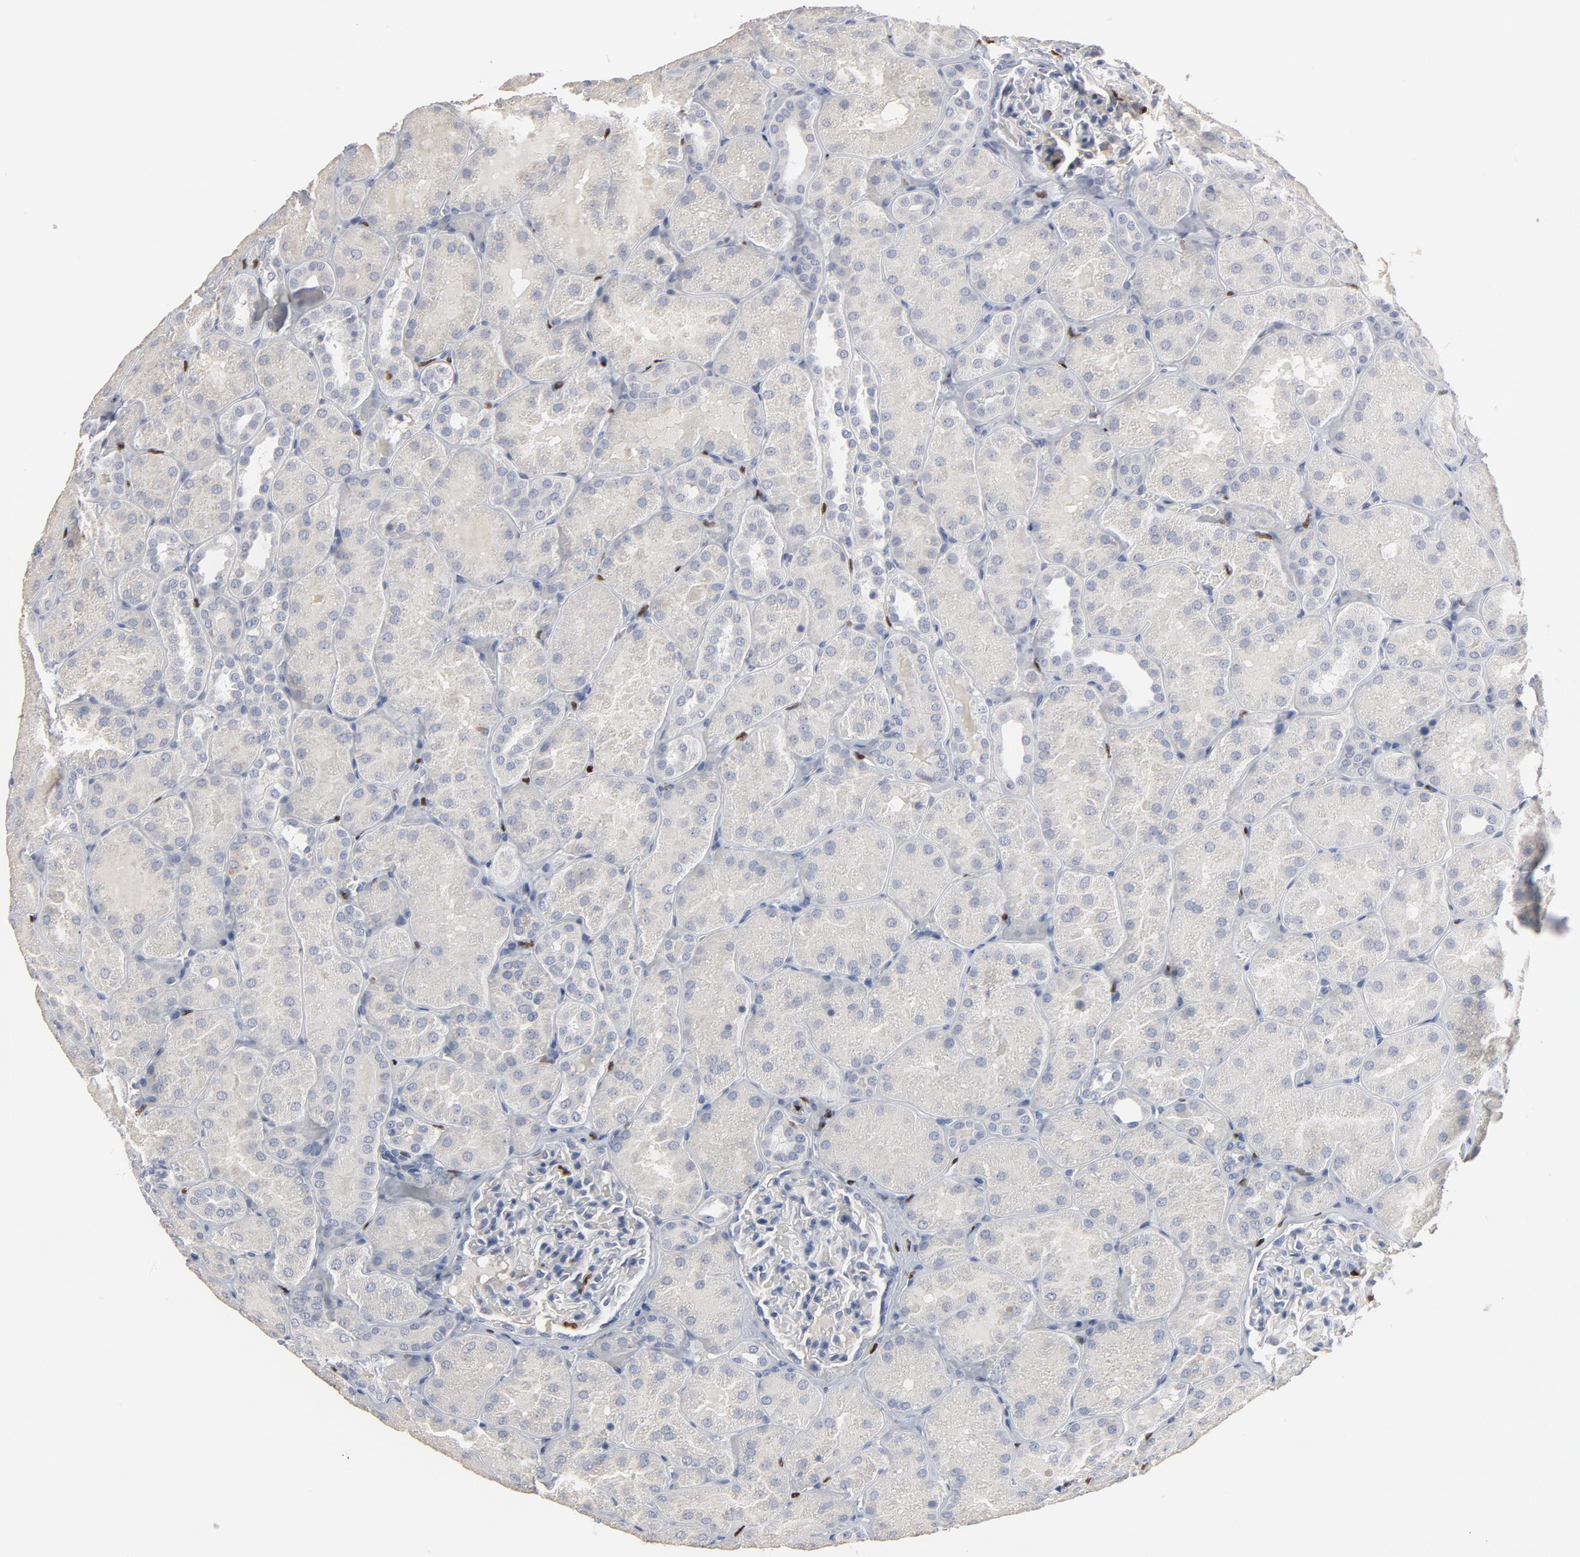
{"staining": {"intensity": "negative", "quantity": "none", "location": "none"}, "tissue": "kidney", "cell_type": "Cells in glomeruli", "image_type": "normal", "snomed": [{"axis": "morphology", "description": "Normal tissue, NOS"}, {"axis": "topography", "description": "Kidney"}], "caption": "Immunohistochemistry micrograph of unremarkable kidney: kidney stained with DAB reveals no significant protein expression in cells in glomeruli. (DAB IHC with hematoxylin counter stain).", "gene": "SPI1", "patient": {"sex": "male", "age": 28}}